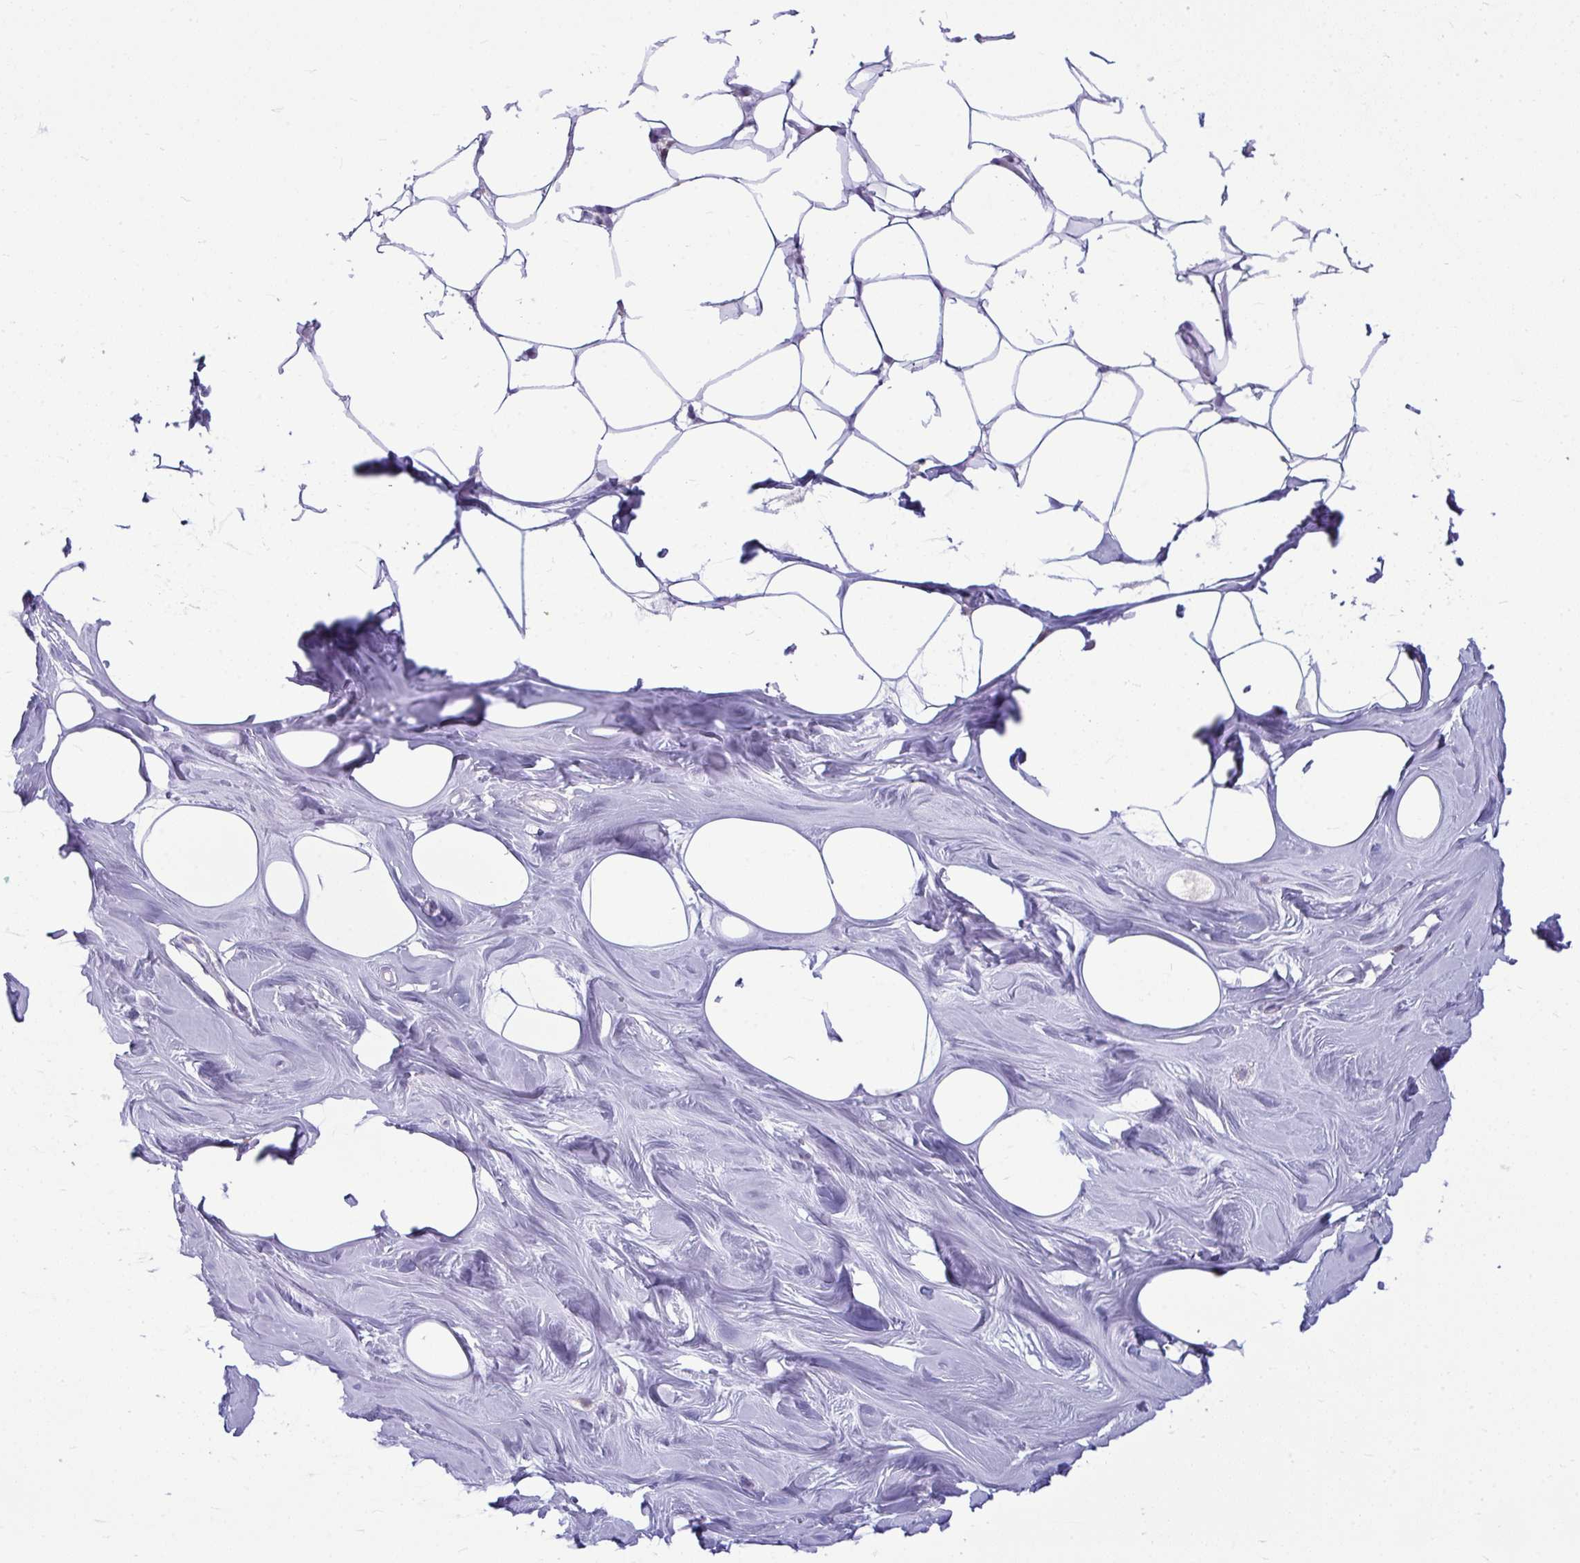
{"staining": {"intensity": "negative", "quantity": "none", "location": "none"}, "tissue": "breast", "cell_type": "Adipocytes", "image_type": "normal", "snomed": [{"axis": "morphology", "description": "Normal tissue, NOS"}, {"axis": "topography", "description": "Breast"}], "caption": "Micrograph shows no significant protein positivity in adipocytes of normal breast.", "gene": "ANKRD60", "patient": {"sex": "female", "age": 27}}